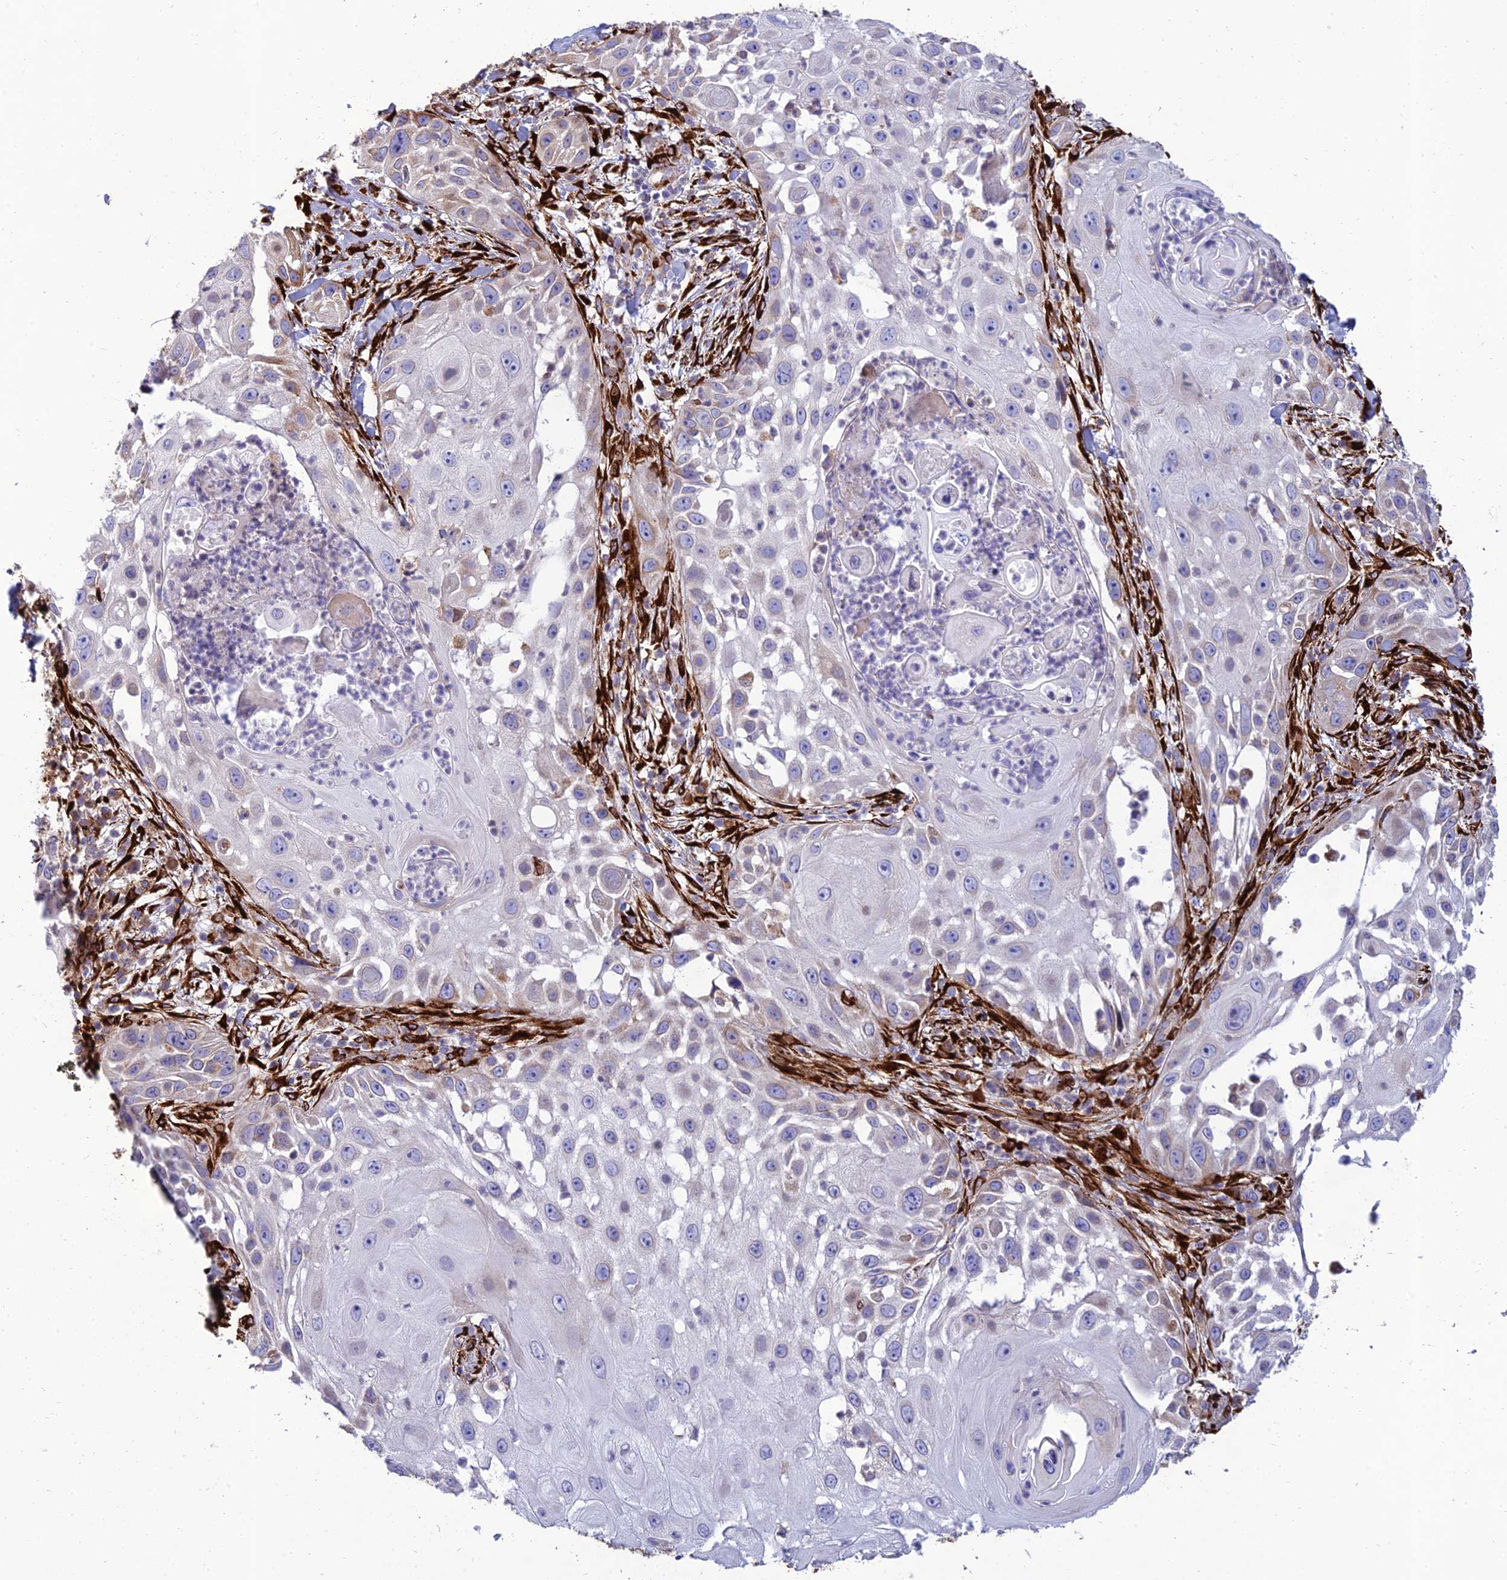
{"staining": {"intensity": "weak", "quantity": "<25%", "location": "cytoplasmic/membranous"}, "tissue": "skin cancer", "cell_type": "Tumor cells", "image_type": "cancer", "snomed": [{"axis": "morphology", "description": "Squamous cell carcinoma, NOS"}, {"axis": "topography", "description": "Skin"}], "caption": "Skin cancer (squamous cell carcinoma) was stained to show a protein in brown. There is no significant expression in tumor cells. (Brightfield microscopy of DAB immunohistochemistry (IHC) at high magnification).", "gene": "RCN3", "patient": {"sex": "female", "age": 44}}